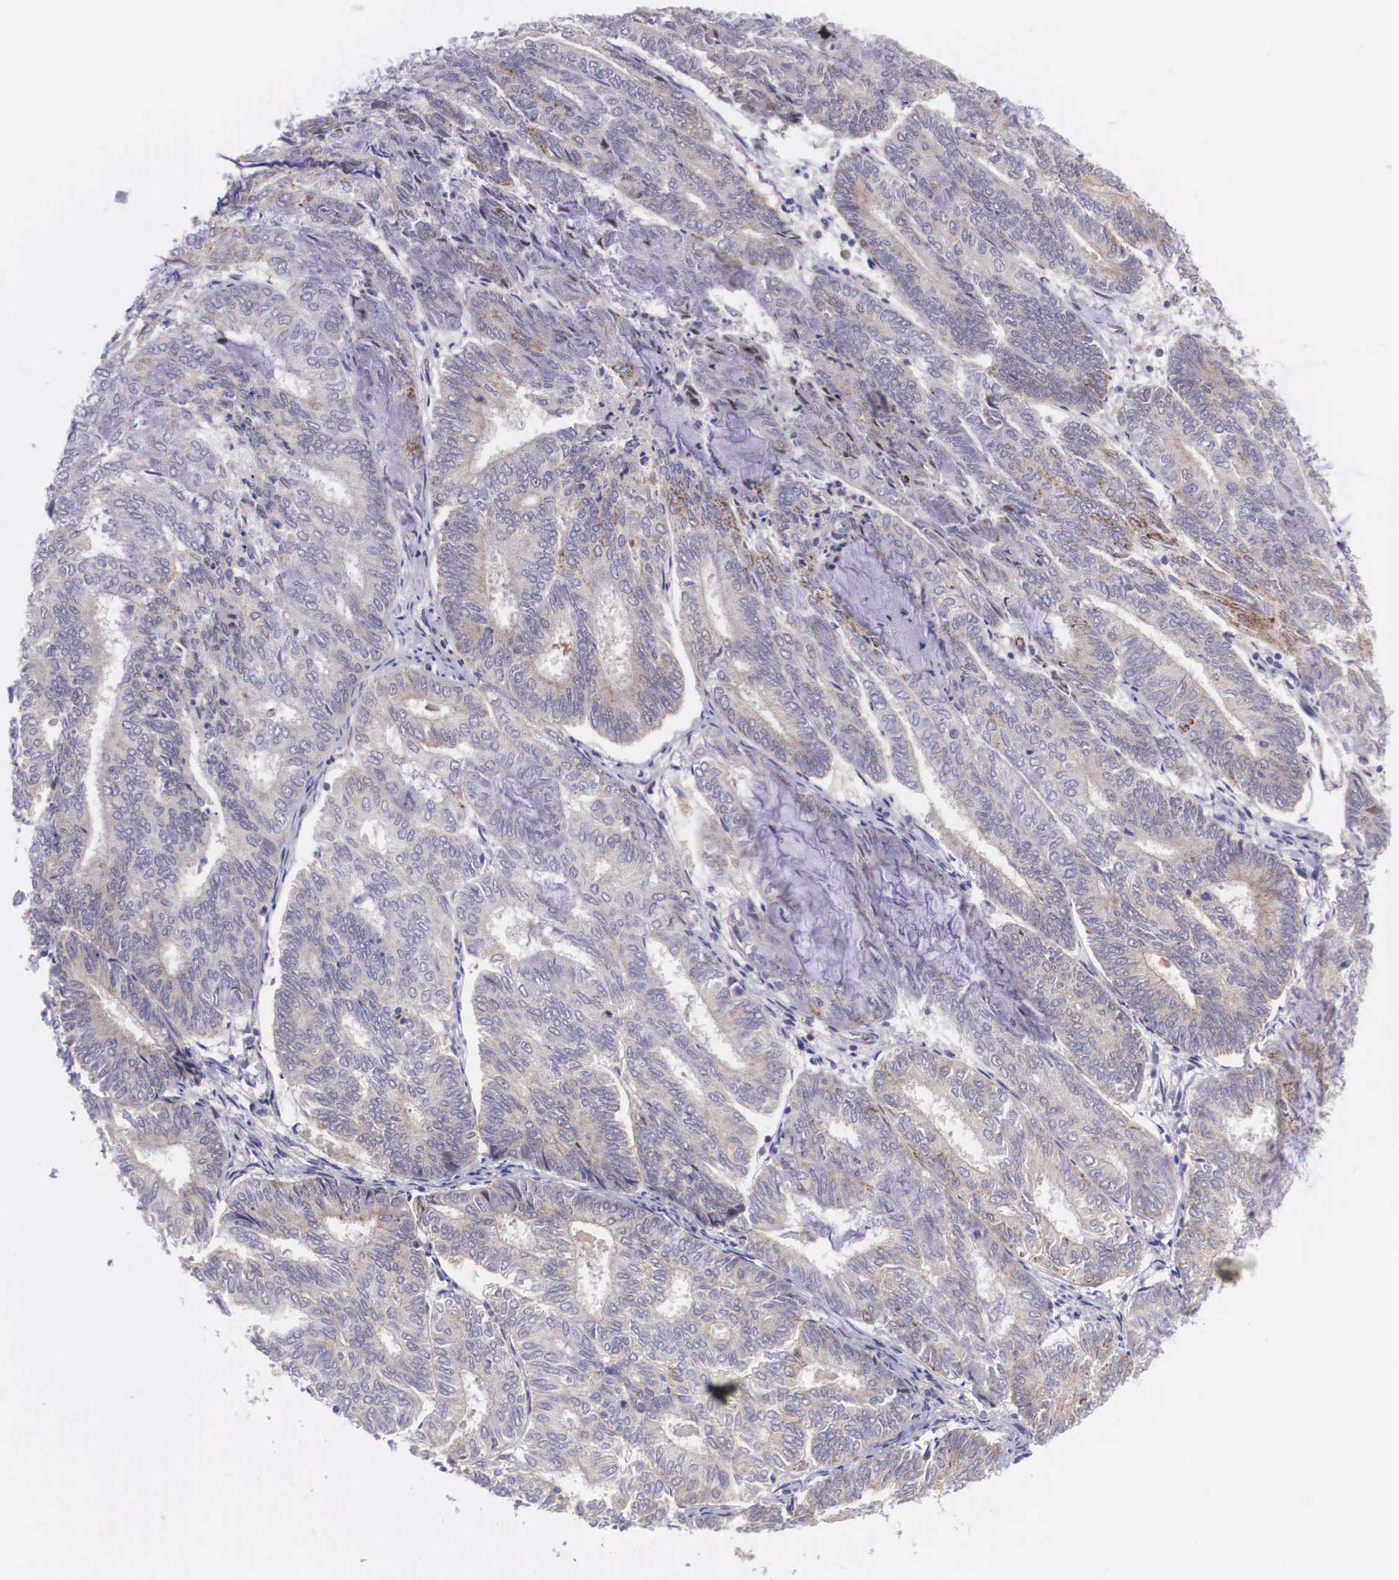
{"staining": {"intensity": "weak", "quantity": "25%-75%", "location": "cytoplasmic/membranous"}, "tissue": "endometrial cancer", "cell_type": "Tumor cells", "image_type": "cancer", "snomed": [{"axis": "morphology", "description": "Adenocarcinoma, NOS"}, {"axis": "topography", "description": "Endometrium"}], "caption": "This is a micrograph of immunohistochemistry staining of endometrial adenocarcinoma, which shows weak positivity in the cytoplasmic/membranous of tumor cells.", "gene": "EMID1", "patient": {"sex": "female", "age": 59}}